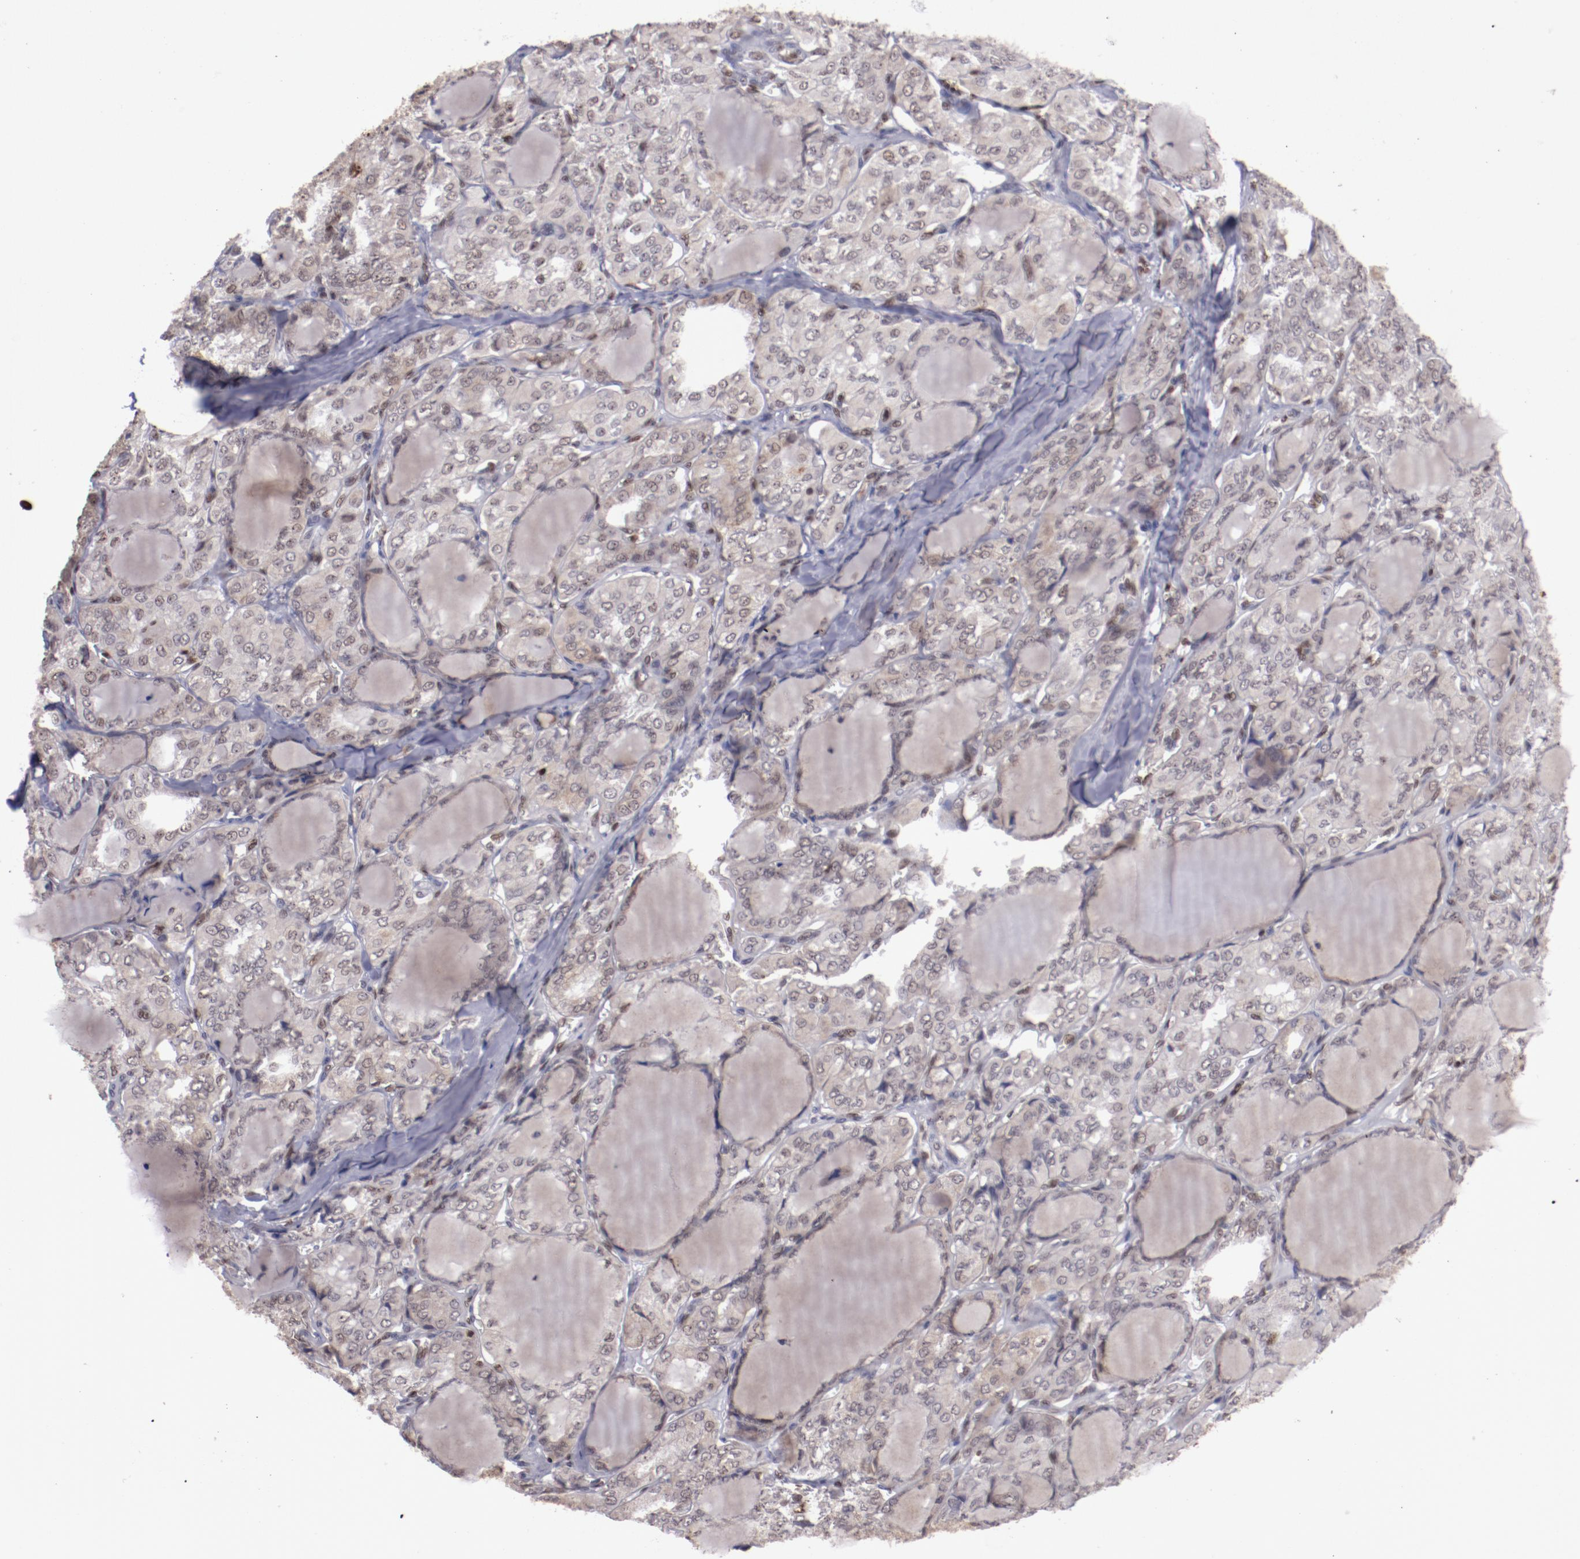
{"staining": {"intensity": "weak", "quantity": "<25%", "location": "cytoplasmic/membranous,nuclear"}, "tissue": "thyroid cancer", "cell_type": "Tumor cells", "image_type": "cancer", "snomed": [{"axis": "morphology", "description": "Papillary adenocarcinoma, NOS"}, {"axis": "topography", "description": "Thyroid gland"}], "caption": "High power microscopy histopathology image of an immunohistochemistry (IHC) histopathology image of papillary adenocarcinoma (thyroid), revealing no significant positivity in tumor cells.", "gene": "DDX24", "patient": {"sex": "male", "age": 20}}